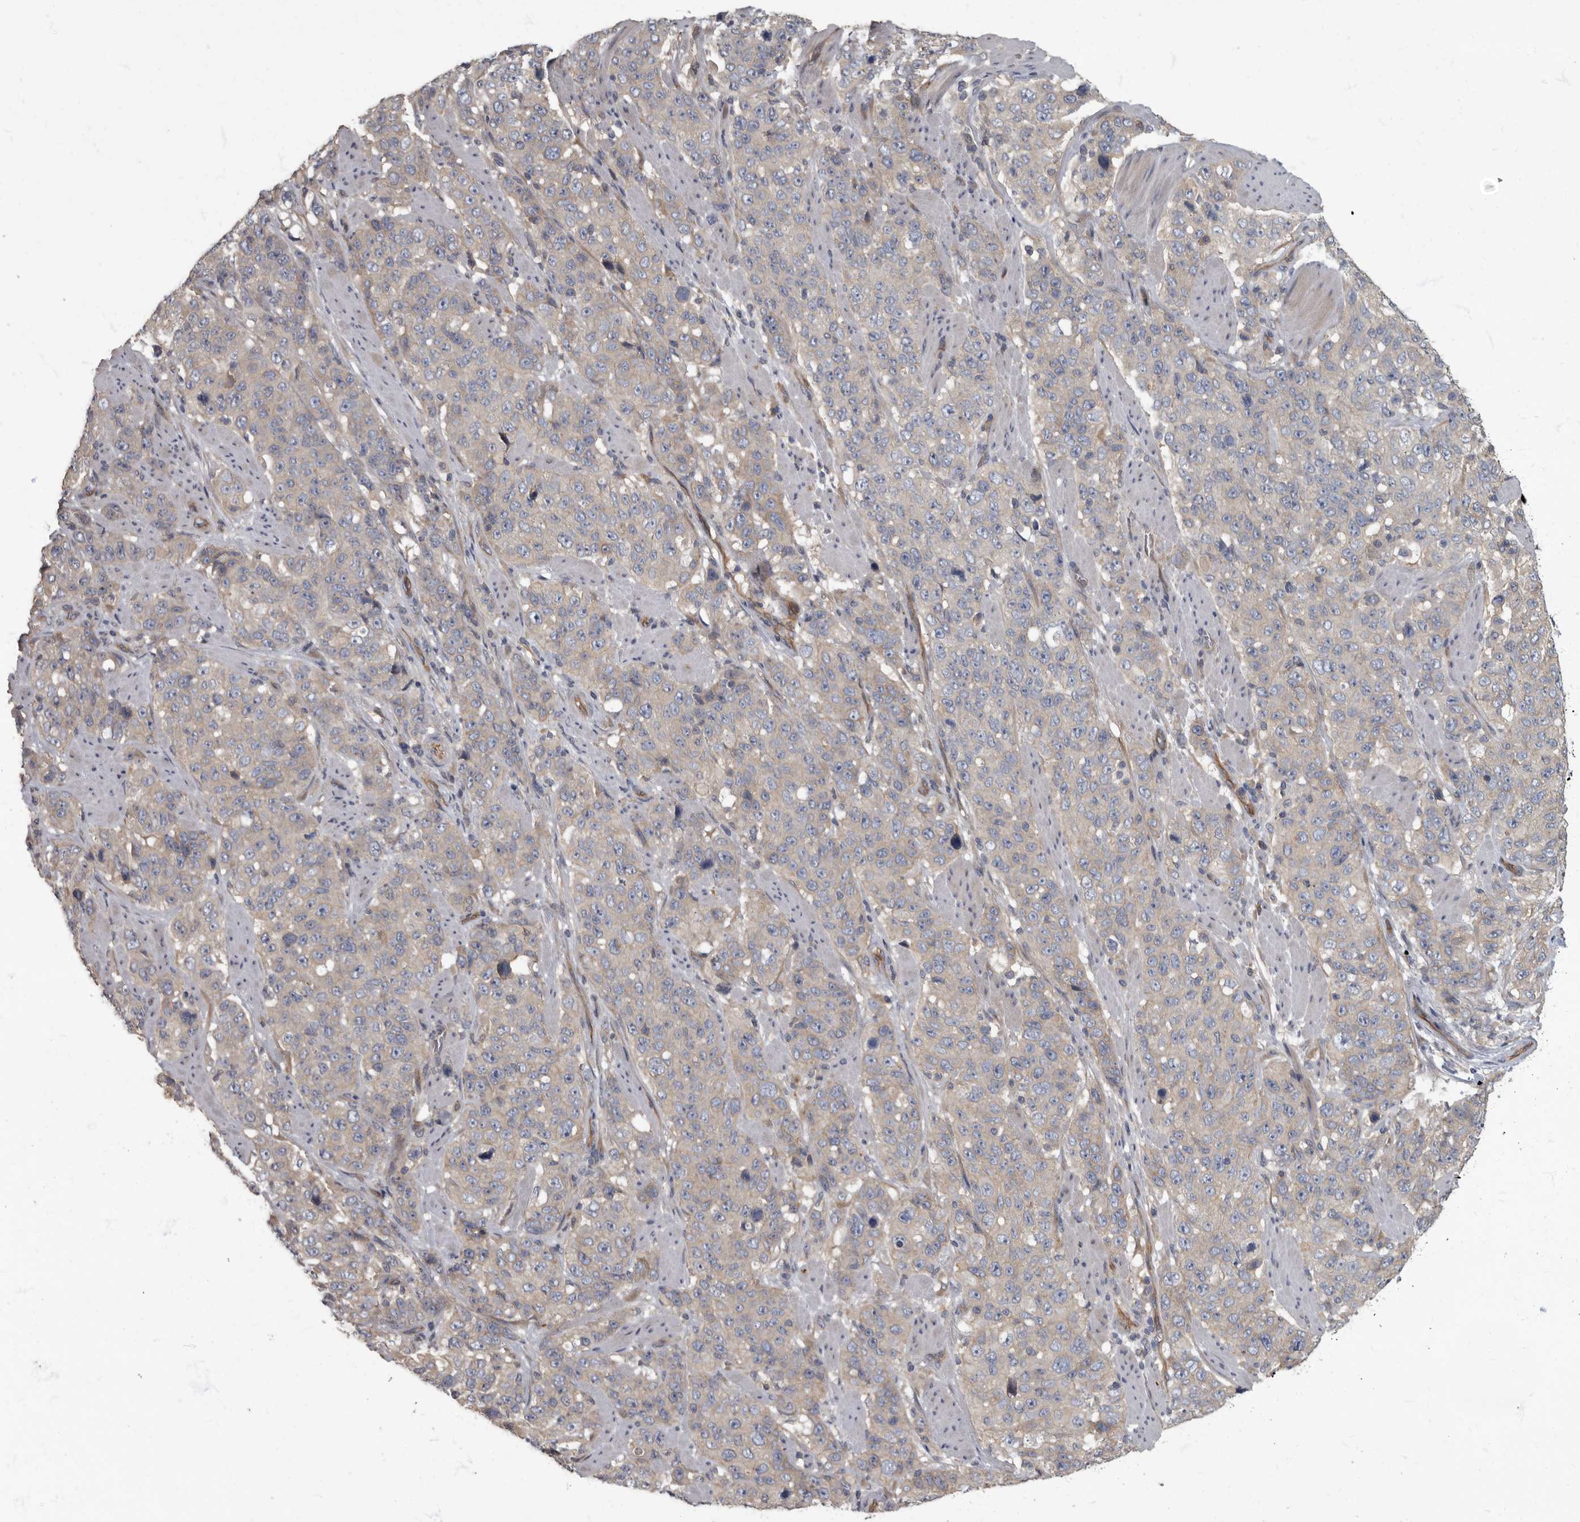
{"staining": {"intensity": "weak", "quantity": "<25%", "location": "cytoplasmic/membranous"}, "tissue": "stomach cancer", "cell_type": "Tumor cells", "image_type": "cancer", "snomed": [{"axis": "morphology", "description": "Adenocarcinoma, NOS"}, {"axis": "topography", "description": "Stomach"}], "caption": "High magnification brightfield microscopy of stomach cancer stained with DAB (brown) and counterstained with hematoxylin (blue): tumor cells show no significant staining.", "gene": "PDK1", "patient": {"sex": "male", "age": 48}}